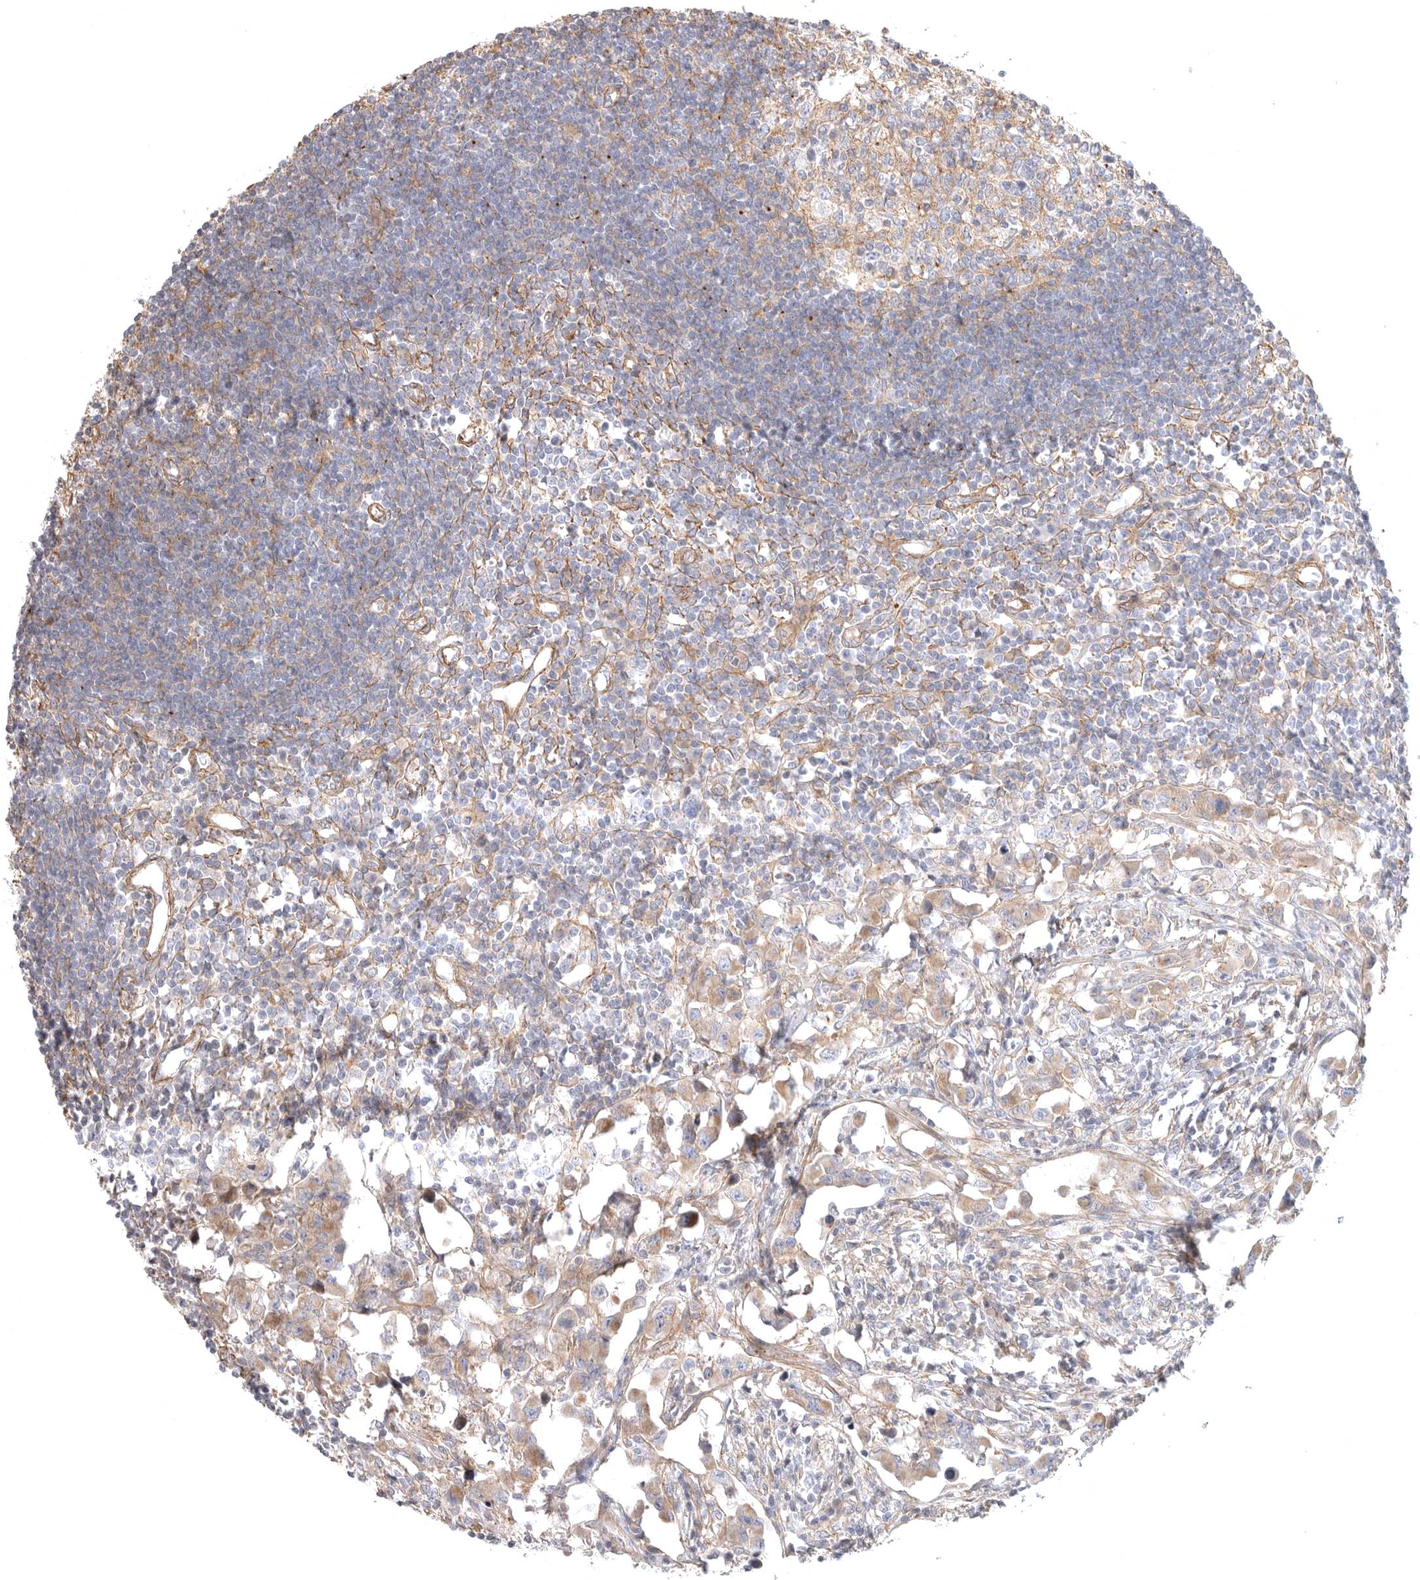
{"staining": {"intensity": "moderate", "quantity": "25%-75%", "location": "cytoplasmic/membranous"}, "tissue": "lymph node", "cell_type": "Germinal center cells", "image_type": "normal", "snomed": [{"axis": "morphology", "description": "Normal tissue, NOS"}, {"axis": "morphology", "description": "Malignant melanoma, Metastatic site"}, {"axis": "topography", "description": "Lymph node"}], "caption": "Immunohistochemistry (IHC) image of benign lymph node: human lymph node stained using IHC displays medium levels of moderate protein expression localized specifically in the cytoplasmic/membranous of germinal center cells, appearing as a cytoplasmic/membranous brown color.", "gene": "LONRF1", "patient": {"sex": "male", "age": 41}}